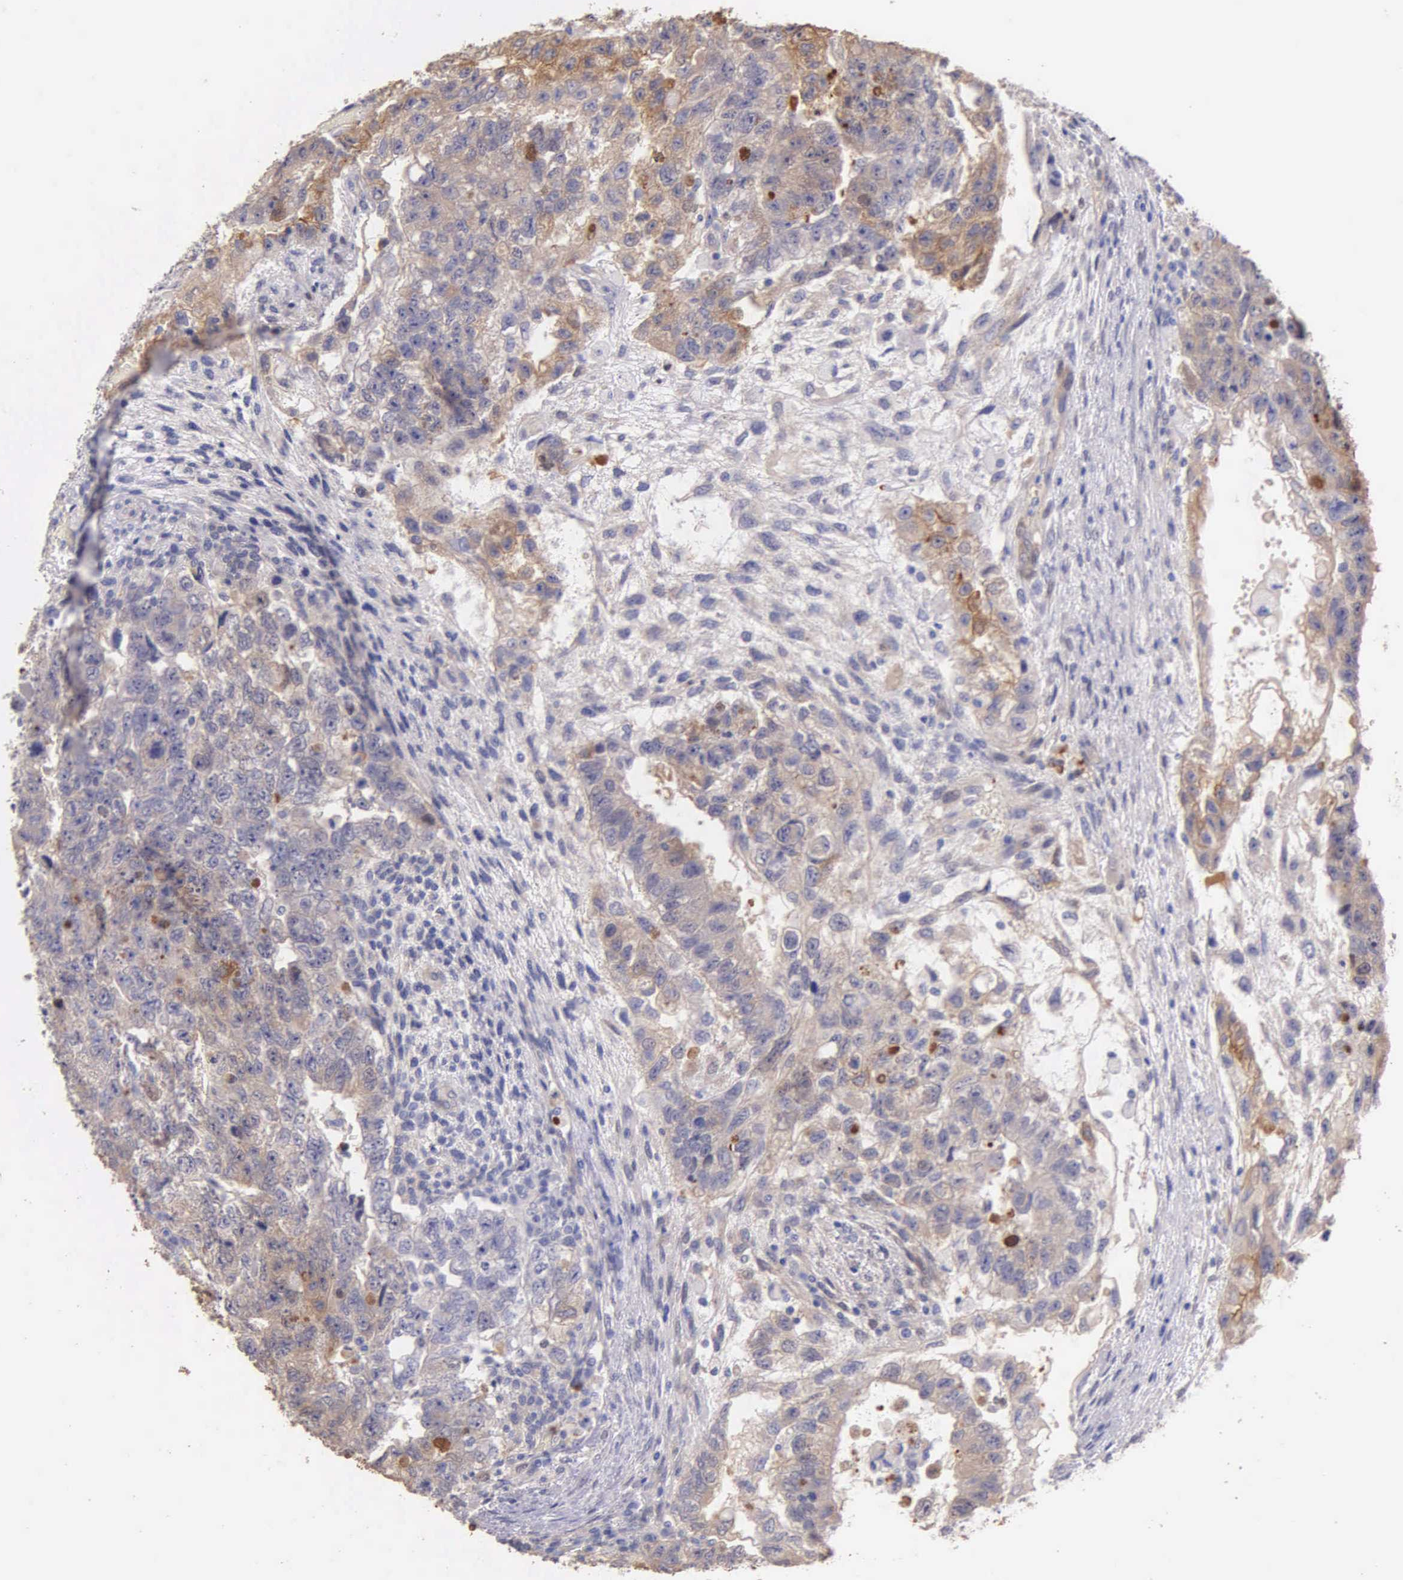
{"staining": {"intensity": "moderate", "quantity": "25%-75%", "location": "cytoplasmic/membranous"}, "tissue": "testis cancer", "cell_type": "Tumor cells", "image_type": "cancer", "snomed": [{"axis": "morphology", "description": "Carcinoma, Embryonal, NOS"}, {"axis": "topography", "description": "Testis"}], "caption": "Tumor cells reveal moderate cytoplasmic/membranous staining in about 25%-75% of cells in embryonal carcinoma (testis). (DAB (3,3'-diaminobenzidine) = brown stain, brightfield microscopy at high magnification).", "gene": "GSTT2", "patient": {"sex": "male", "age": 36}}